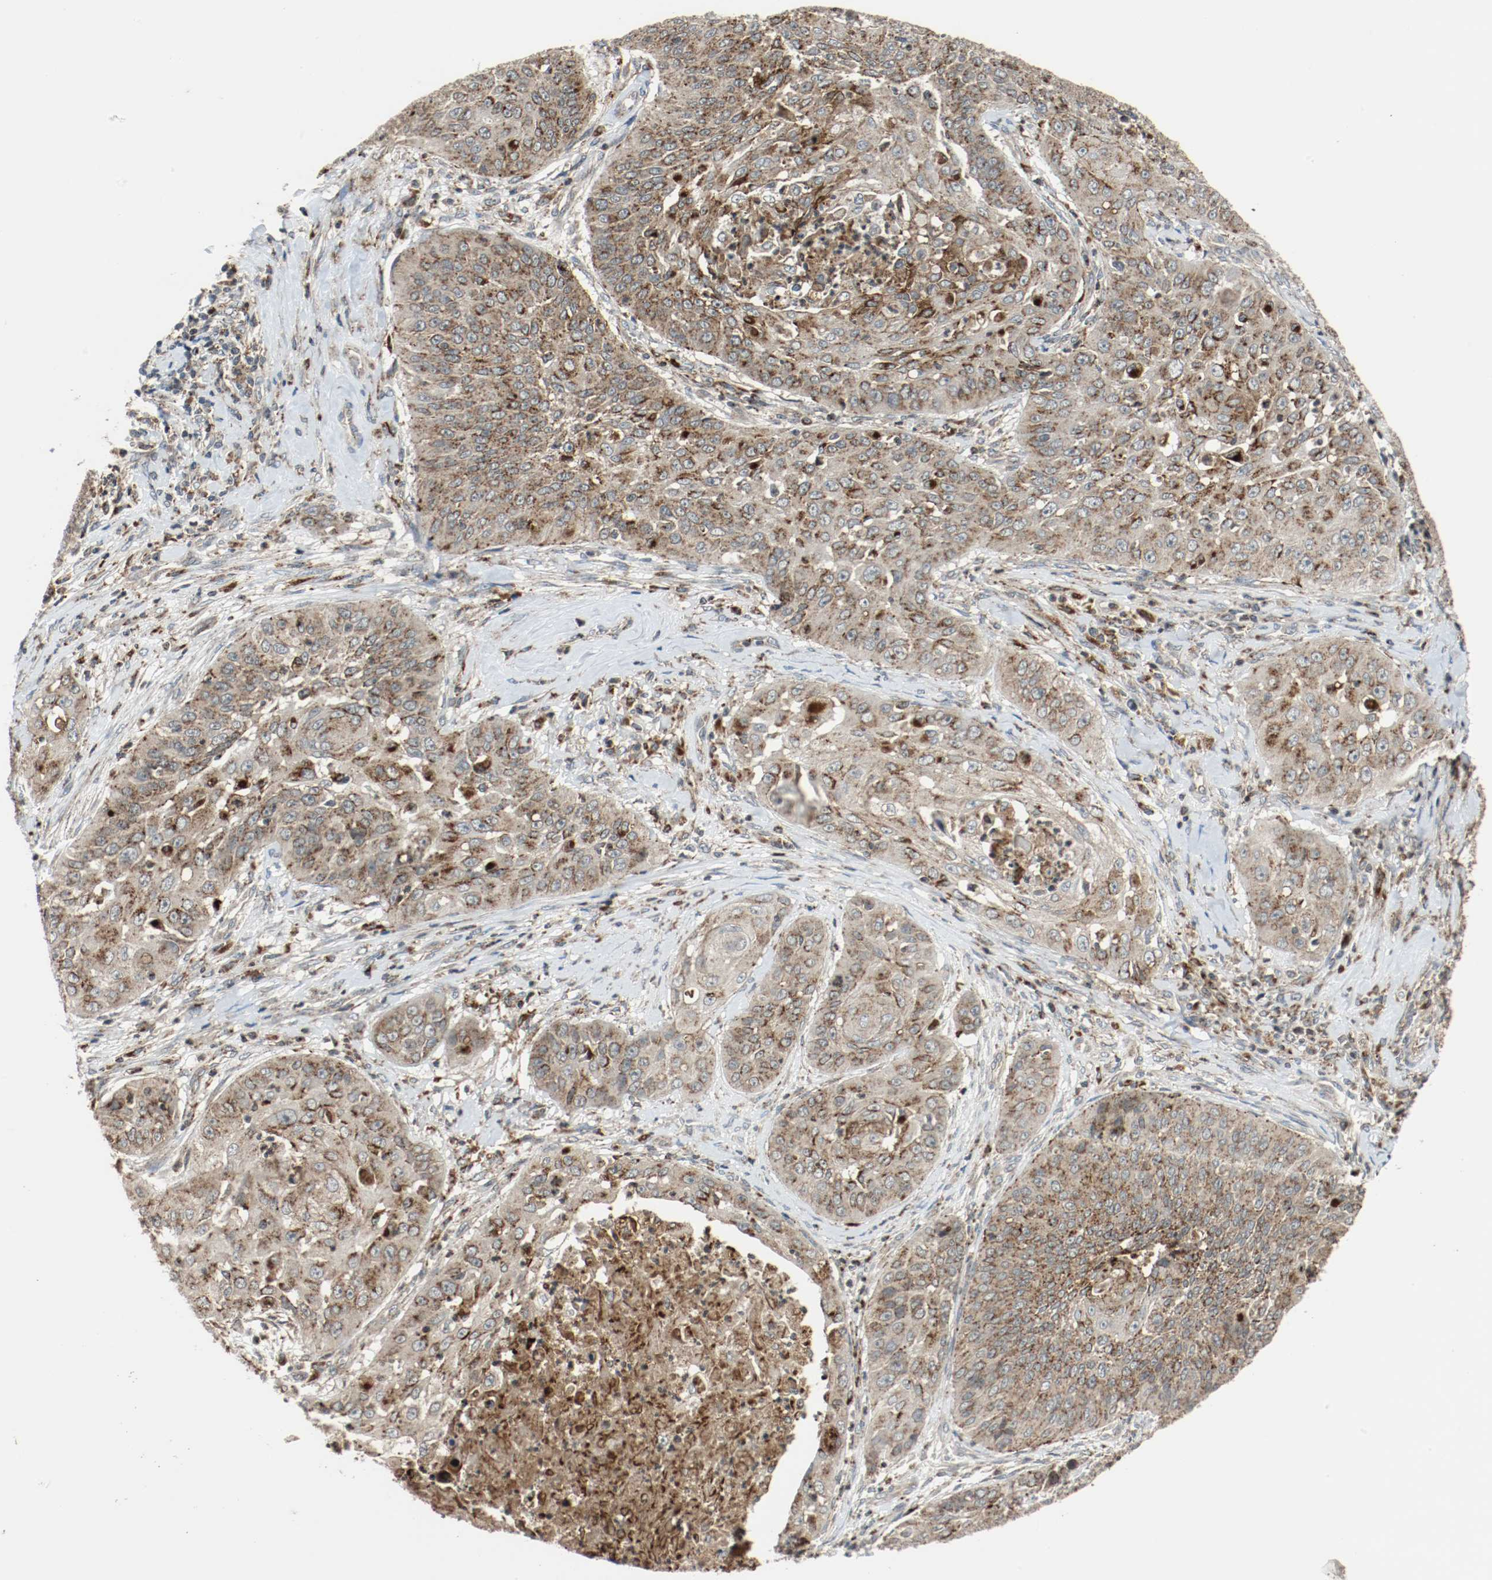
{"staining": {"intensity": "moderate", "quantity": ">75%", "location": "cytoplasmic/membranous"}, "tissue": "cervical cancer", "cell_type": "Tumor cells", "image_type": "cancer", "snomed": [{"axis": "morphology", "description": "Squamous cell carcinoma, NOS"}, {"axis": "topography", "description": "Cervix"}], "caption": "Immunohistochemical staining of human cervical cancer (squamous cell carcinoma) demonstrates medium levels of moderate cytoplasmic/membranous positivity in approximately >75% of tumor cells.", "gene": "LAMP2", "patient": {"sex": "female", "age": 64}}